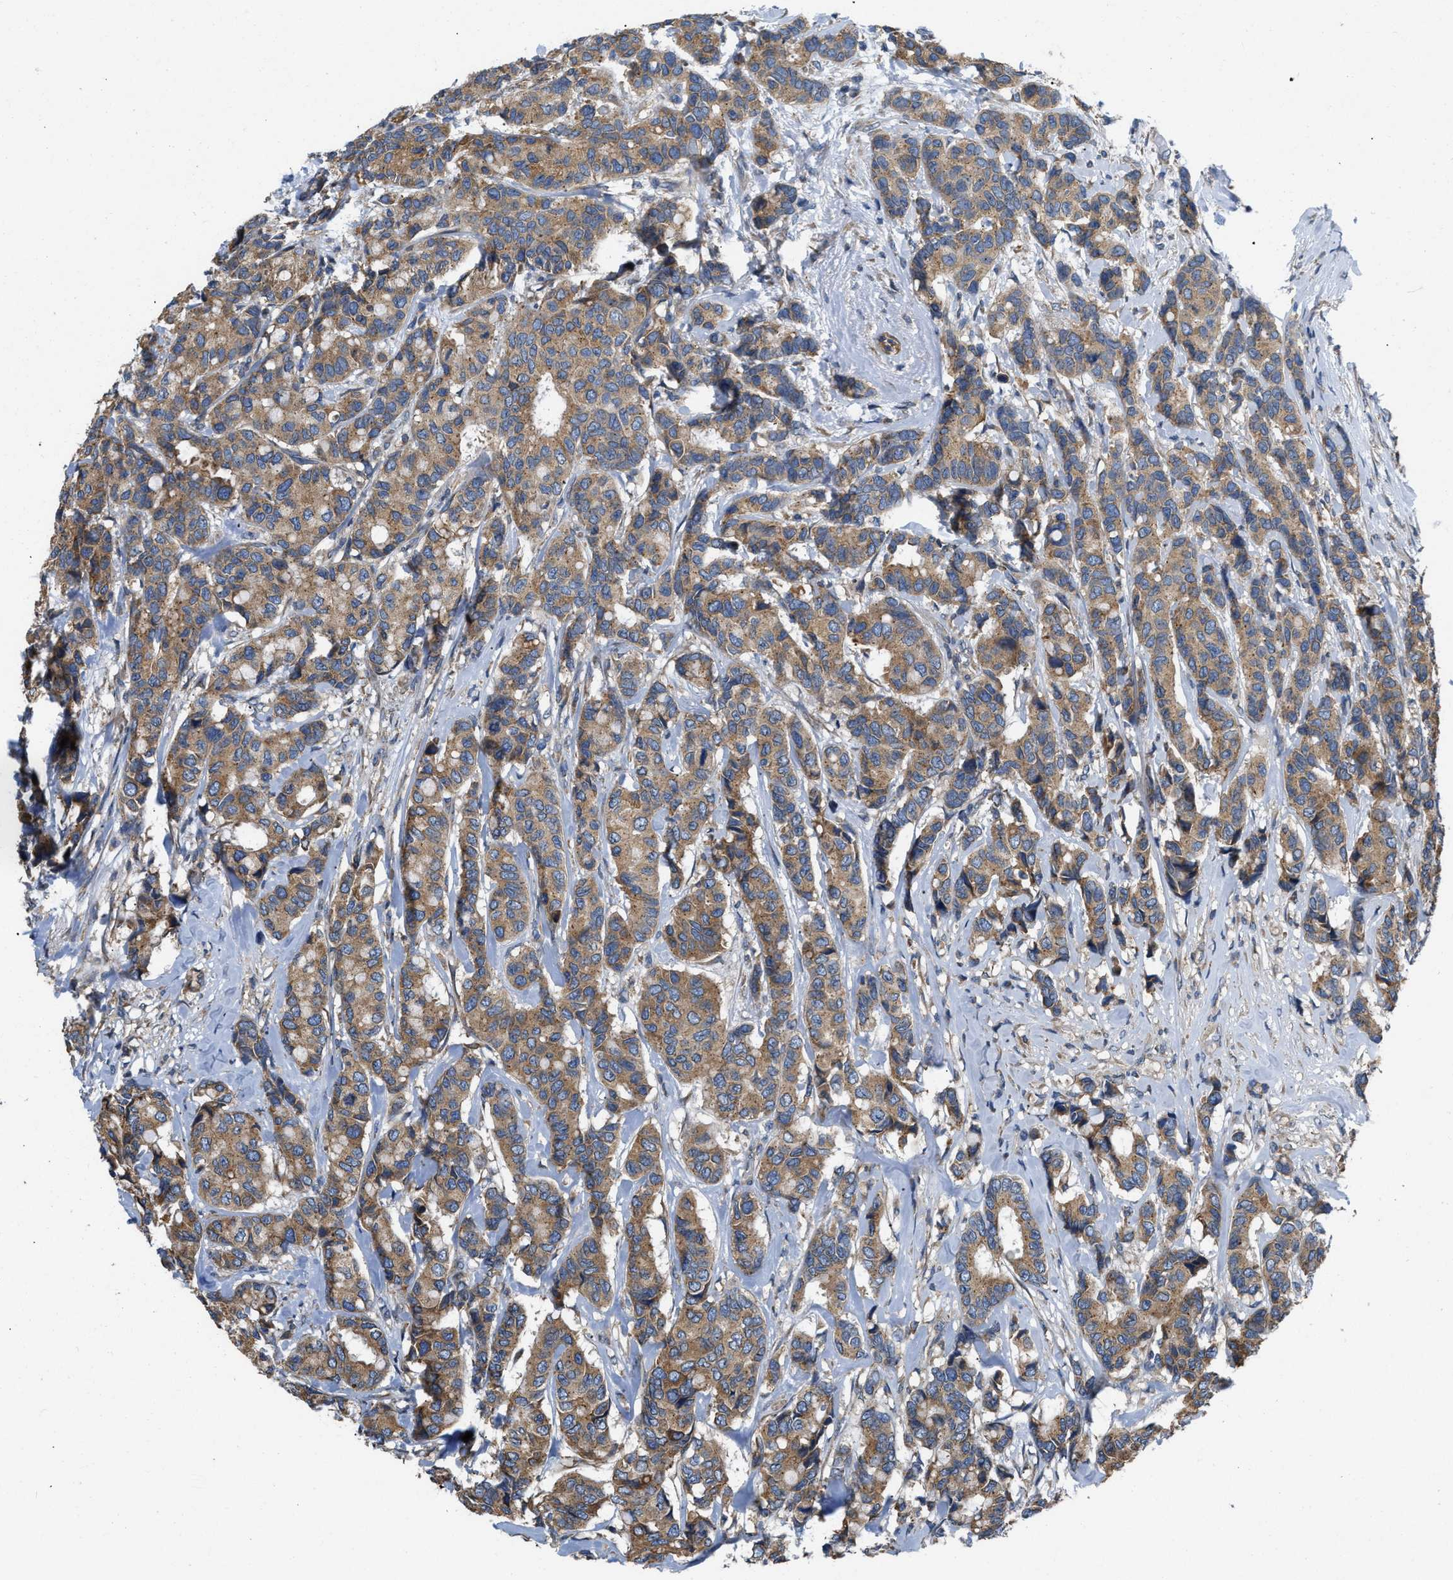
{"staining": {"intensity": "moderate", "quantity": ">75%", "location": "cytoplasmic/membranous"}, "tissue": "breast cancer", "cell_type": "Tumor cells", "image_type": "cancer", "snomed": [{"axis": "morphology", "description": "Duct carcinoma"}, {"axis": "topography", "description": "Breast"}], "caption": "There is medium levels of moderate cytoplasmic/membranous positivity in tumor cells of breast cancer (infiltrating ductal carcinoma), as demonstrated by immunohistochemical staining (brown color).", "gene": "CEP128", "patient": {"sex": "female", "age": 87}}